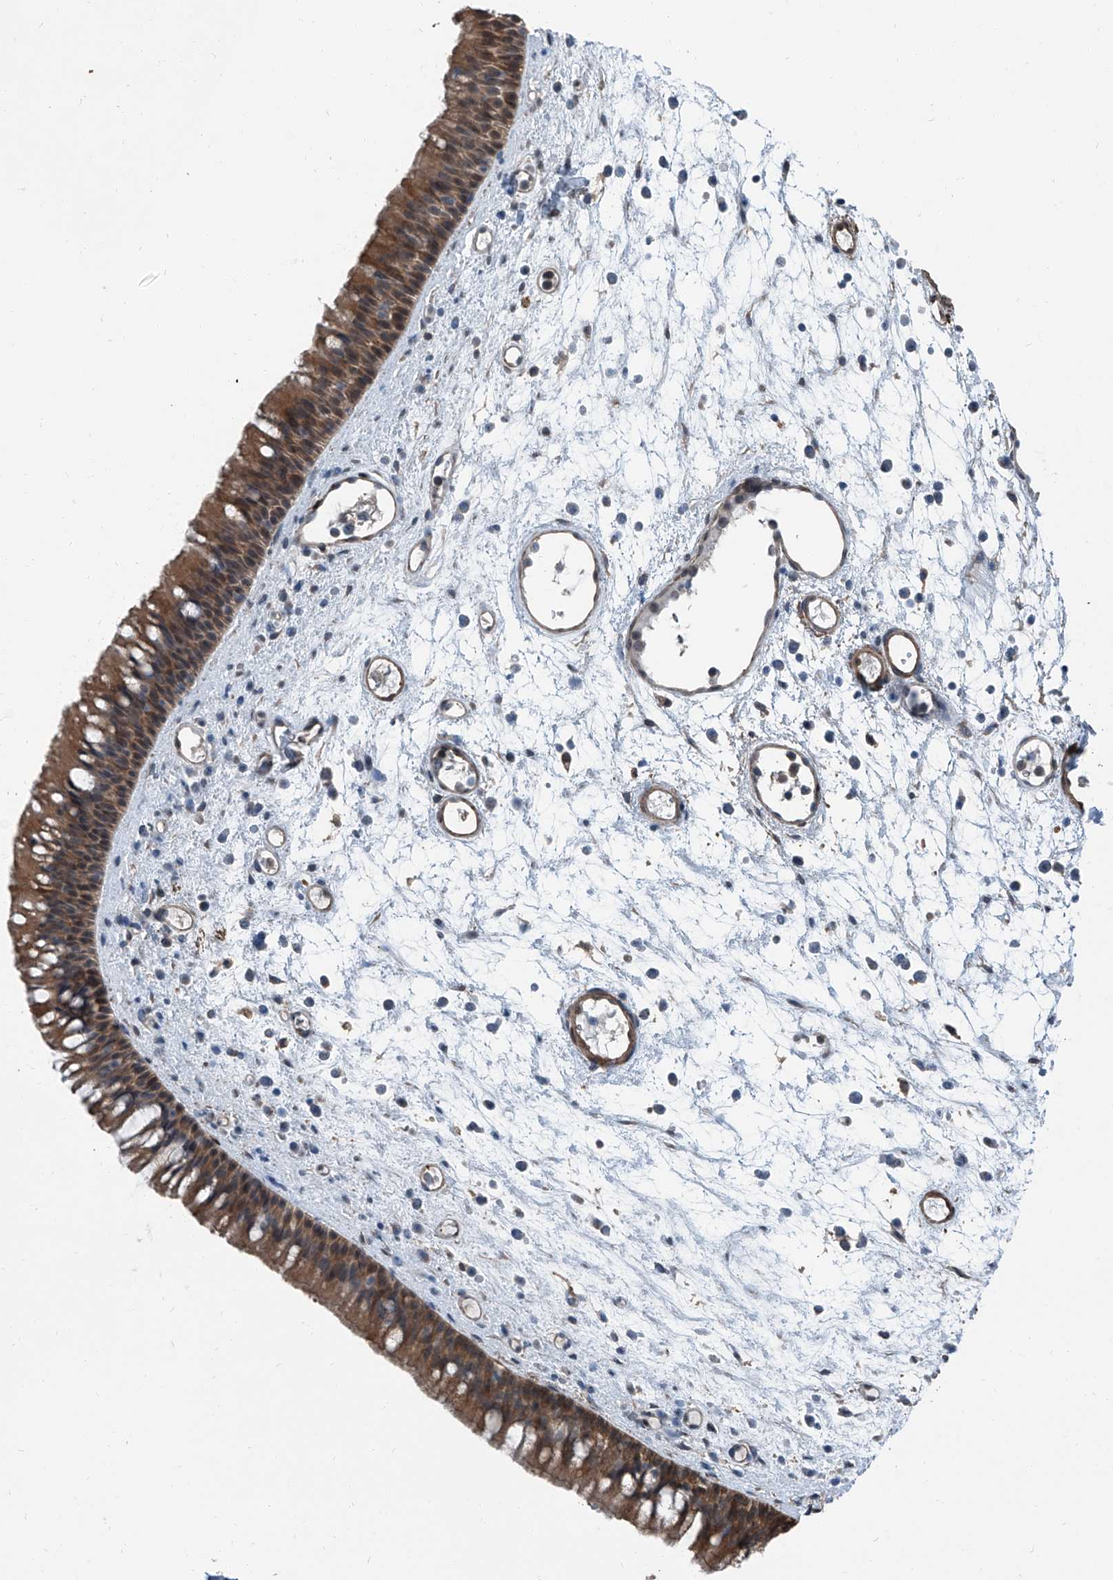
{"staining": {"intensity": "moderate", "quantity": ">75%", "location": "cytoplasmic/membranous"}, "tissue": "nasopharynx", "cell_type": "Respiratory epithelial cells", "image_type": "normal", "snomed": [{"axis": "morphology", "description": "Normal tissue, NOS"}, {"axis": "morphology", "description": "Inflammation, NOS"}, {"axis": "morphology", "description": "Malignant melanoma, Metastatic site"}, {"axis": "topography", "description": "Nasopharynx"}], "caption": "DAB immunohistochemical staining of unremarkable nasopharynx demonstrates moderate cytoplasmic/membranous protein positivity in approximately >75% of respiratory epithelial cells.", "gene": "HSPA6", "patient": {"sex": "male", "age": 70}}